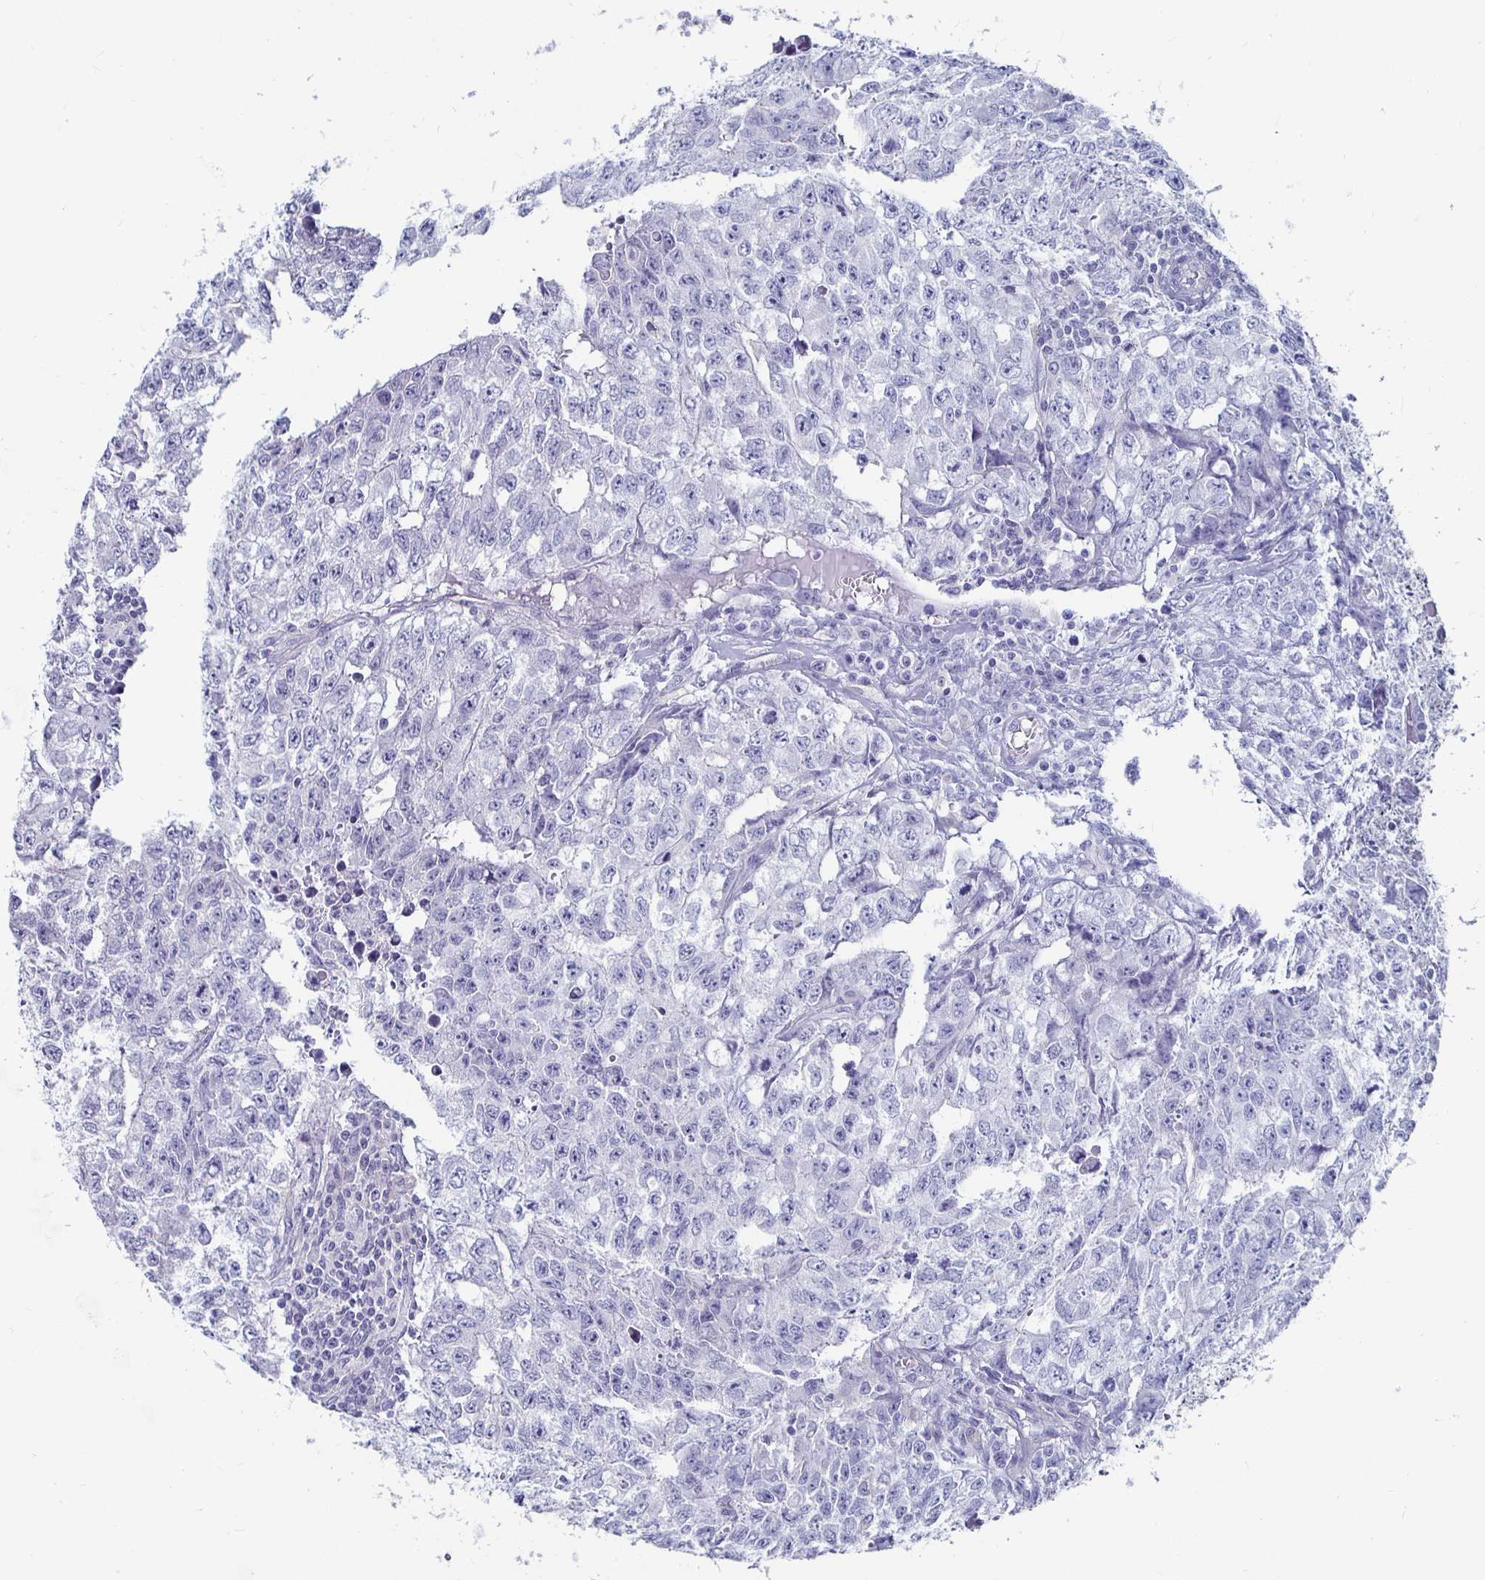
{"staining": {"intensity": "negative", "quantity": "none", "location": "none"}, "tissue": "testis cancer", "cell_type": "Tumor cells", "image_type": "cancer", "snomed": [{"axis": "morphology", "description": "Carcinoma, Embryonal, NOS"}, {"axis": "morphology", "description": "Teratoma, malignant, NOS"}, {"axis": "topography", "description": "Testis"}], "caption": "High magnification brightfield microscopy of testis cancer (malignant teratoma) stained with DAB (brown) and counterstained with hematoxylin (blue): tumor cells show no significant expression. The staining is performed using DAB (3,3'-diaminobenzidine) brown chromogen with nuclei counter-stained in using hematoxylin.", "gene": "CA9", "patient": {"sex": "male", "age": 24}}